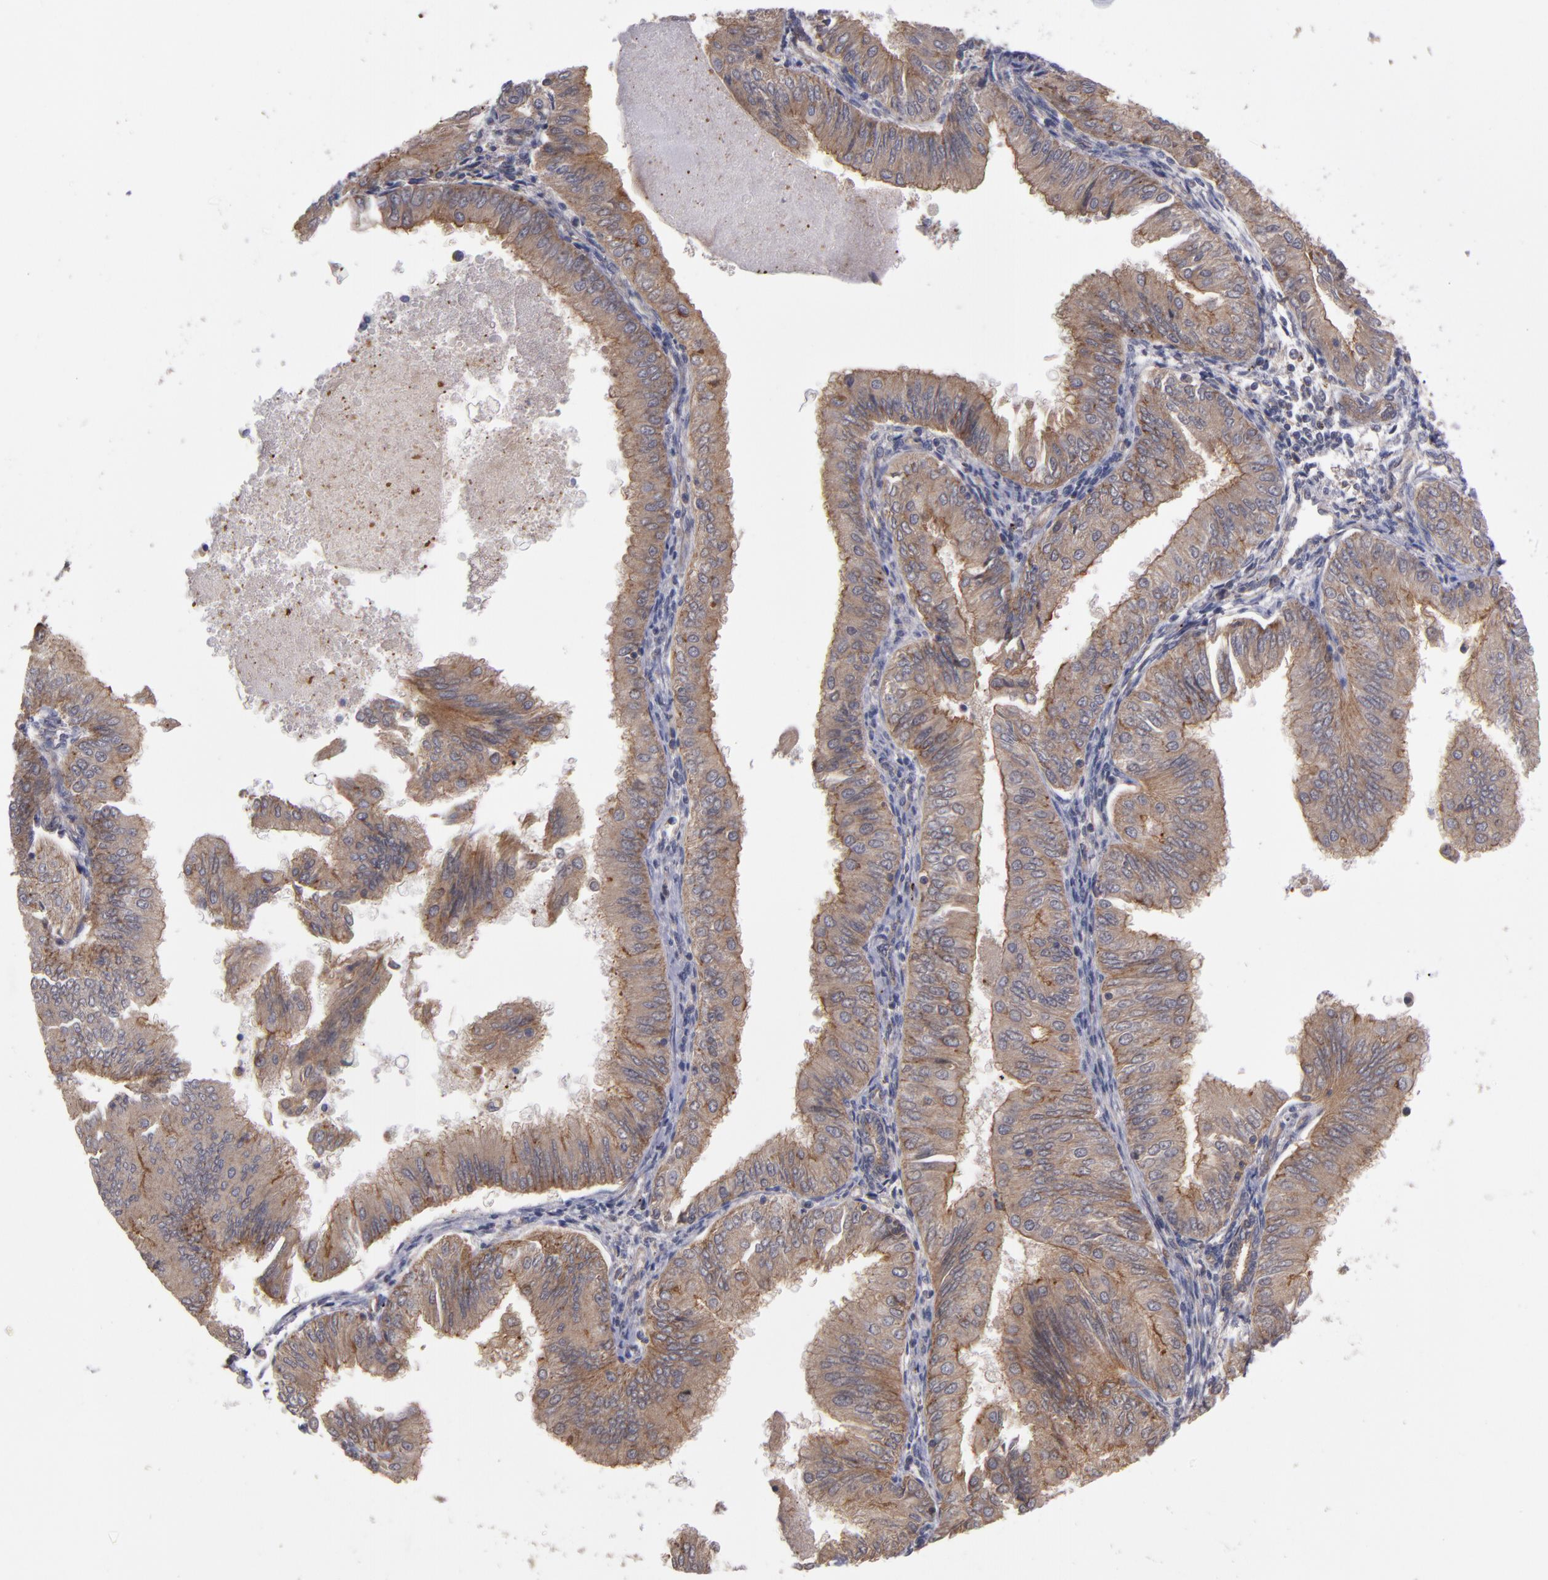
{"staining": {"intensity": "moderate", "quantity": ">75%", "location": "cytoplasmic/membranous"}, "tissue": "endometrial cancer", "cell_type": "Tumor cells", "image_type": "cancer", "snomed": [{"axis": "morphology", "description": "Adenocarcinoma, NOS"}, {"axis": "topography", "description": "Endometrium"}], "caption": "Endometrial cancer was stained to show a protein in brown. There is medium levels of moderate cytoplasmic/membranous positivity in approximately >75% of tumor cells.", "gene": "CTSO", "patient": {"sex": "female", "age": 53}}